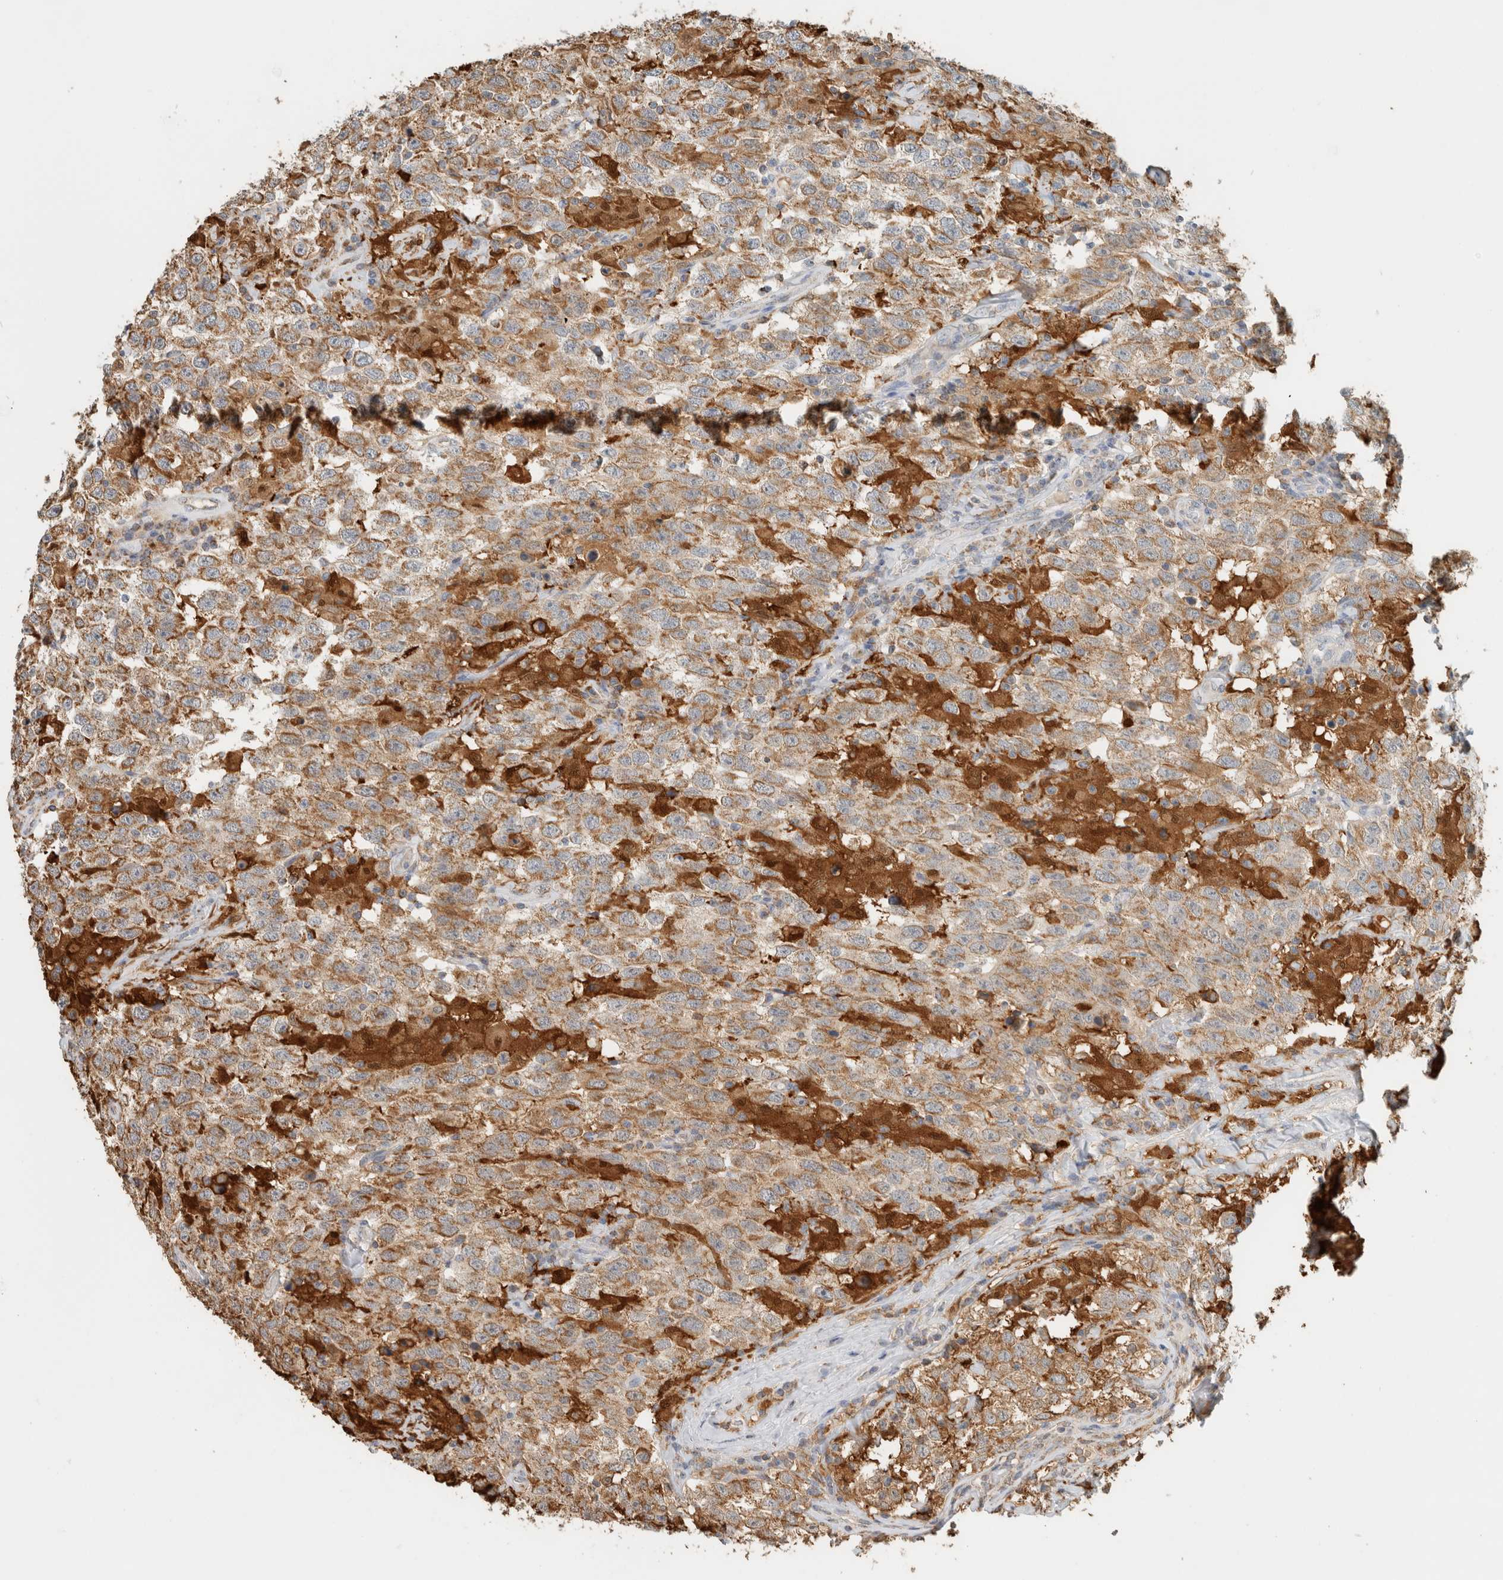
{"staining": {"intensity": "moderate", "quantity": ">75%", "location": "cytoplasmic/membranous"}, "tissue": "testis cancer", "cell_type": "Tumor cells", "image_type": "cancer", "snomed": [{"axis": "morphology", "description": "Seminoma, NOS"}, {"axis": "topography", "description": "Testis"}], "caption": "The photomicrograph reveals staining of testis cancer, revealing moderate cytoplasmic/membranous protein expression (brown color) within tumor cells.", "gene": "CAPG", "patient": {"sex": "male", "age": 41}}